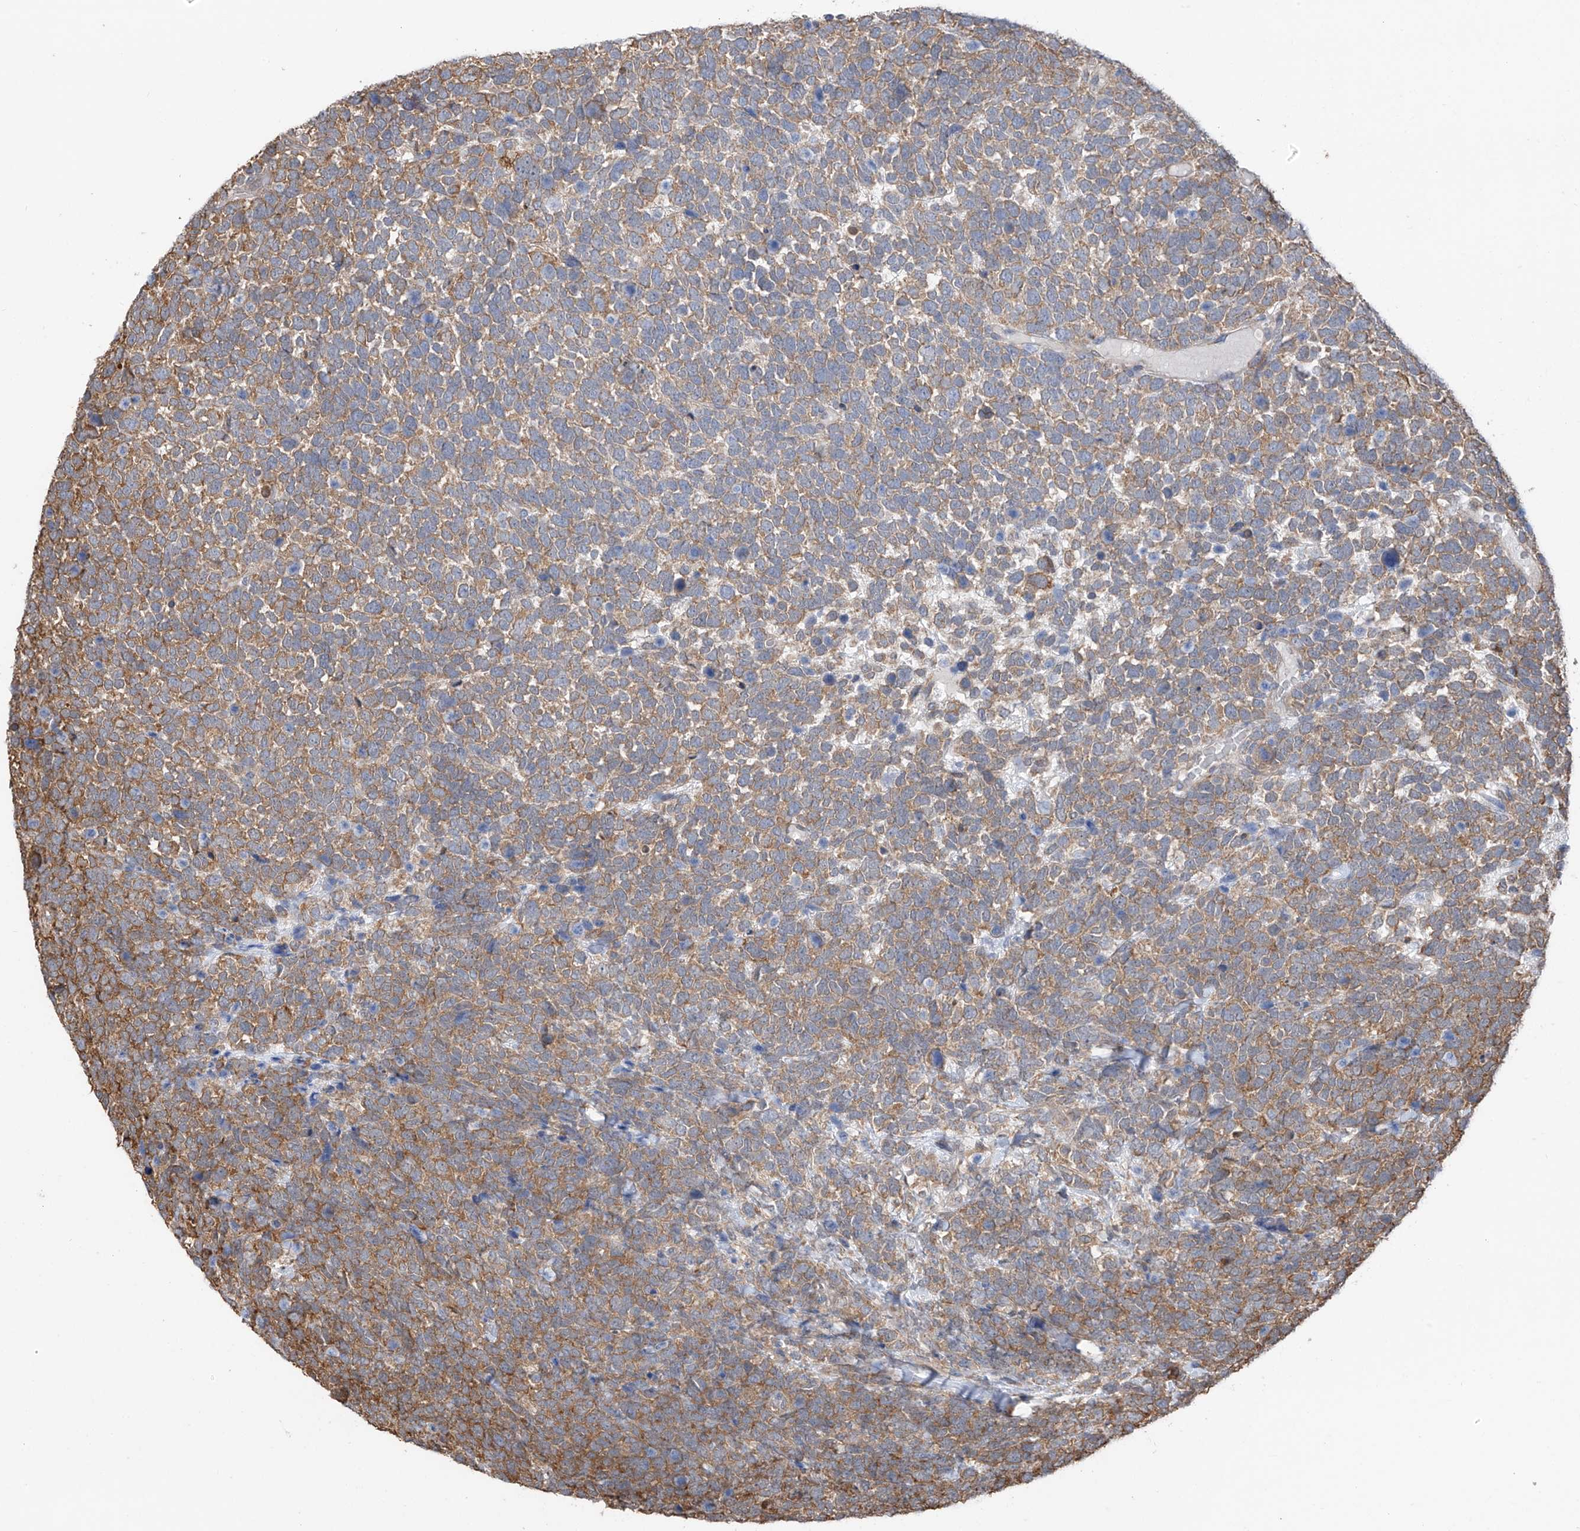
{"staining": {"intensity": "moderate", "quantity": ">75%", "location": "cytoplasmic/membranous"}, "tissue": "urothelial cancer", "cell_type": "Tumor cells", "image_type": "cancer", "snomed": [{"axis": "morphology", "description": "Urothelial carcinoma, High grade"}, {"axis": "topography", "description": "Urinary bladder"}], "caption": "Moderate cytoplasmic/membranous expression is appreciated in about >75% of tumor cells in urothelial cancer.", "gene": "ZNF189", "patient": {"sex": "female", "age": 82}}